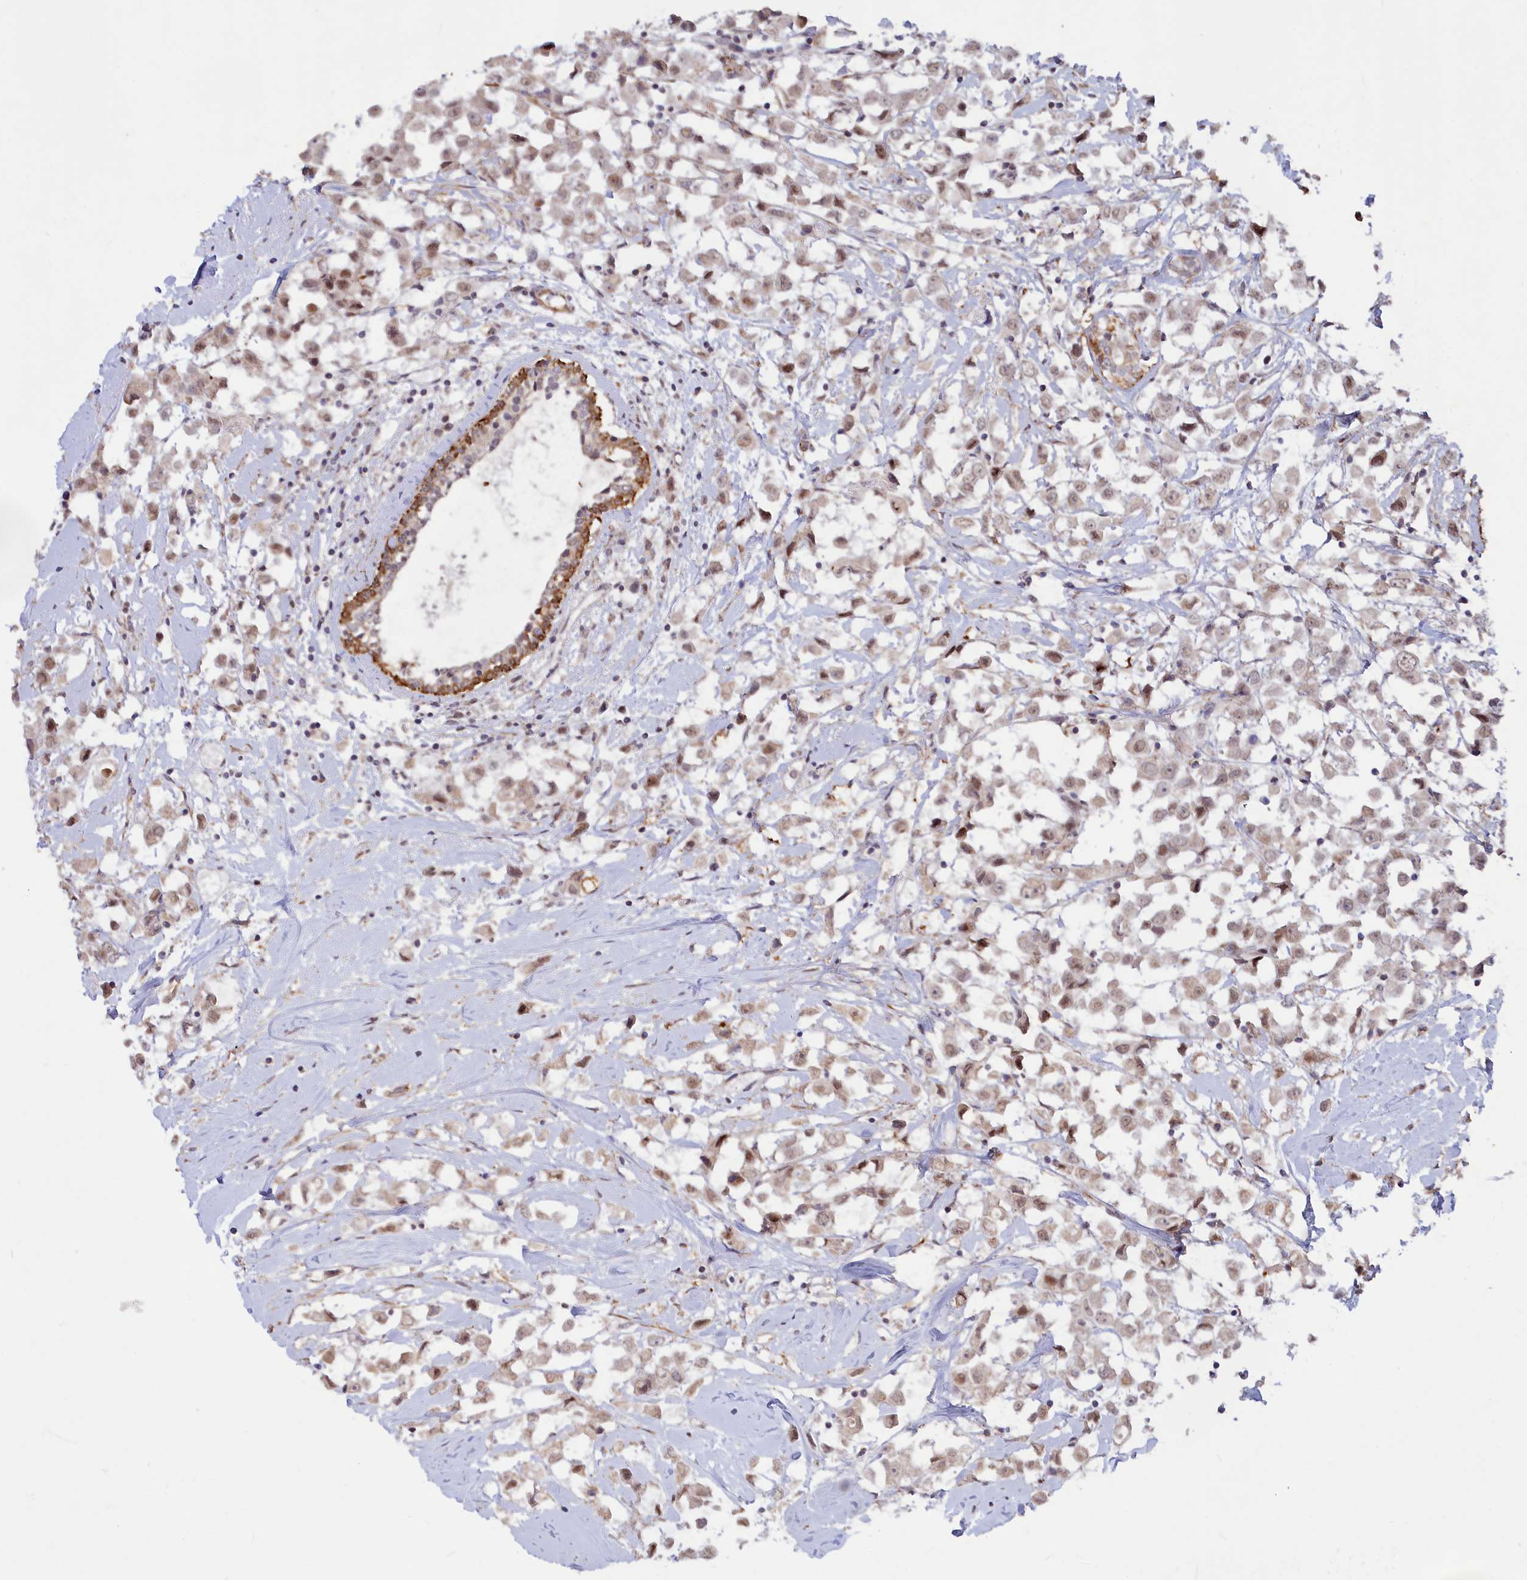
{"staining": {"intensity": "weak", "quantity": ">75%", "location": "nuclear"}, "tissue": "breast cancer", "cell_type": "Tumor cells", "image_type": "cancer", "snomed": [{"axis": "morphology", "description": "Duct carcinoma"}, {"axis": "topography", "description": "Breast"}], "caption": "A photomicrograph of human invasive ductal carcinoma (breast) stained for a protein exhibits weak nuclear brown staining in tumor cells. (DAB = brown stain, brightfield microscopy at high magnification).", "gene": "CCDC154", "patient": {"sex": "female", "age": 61}}